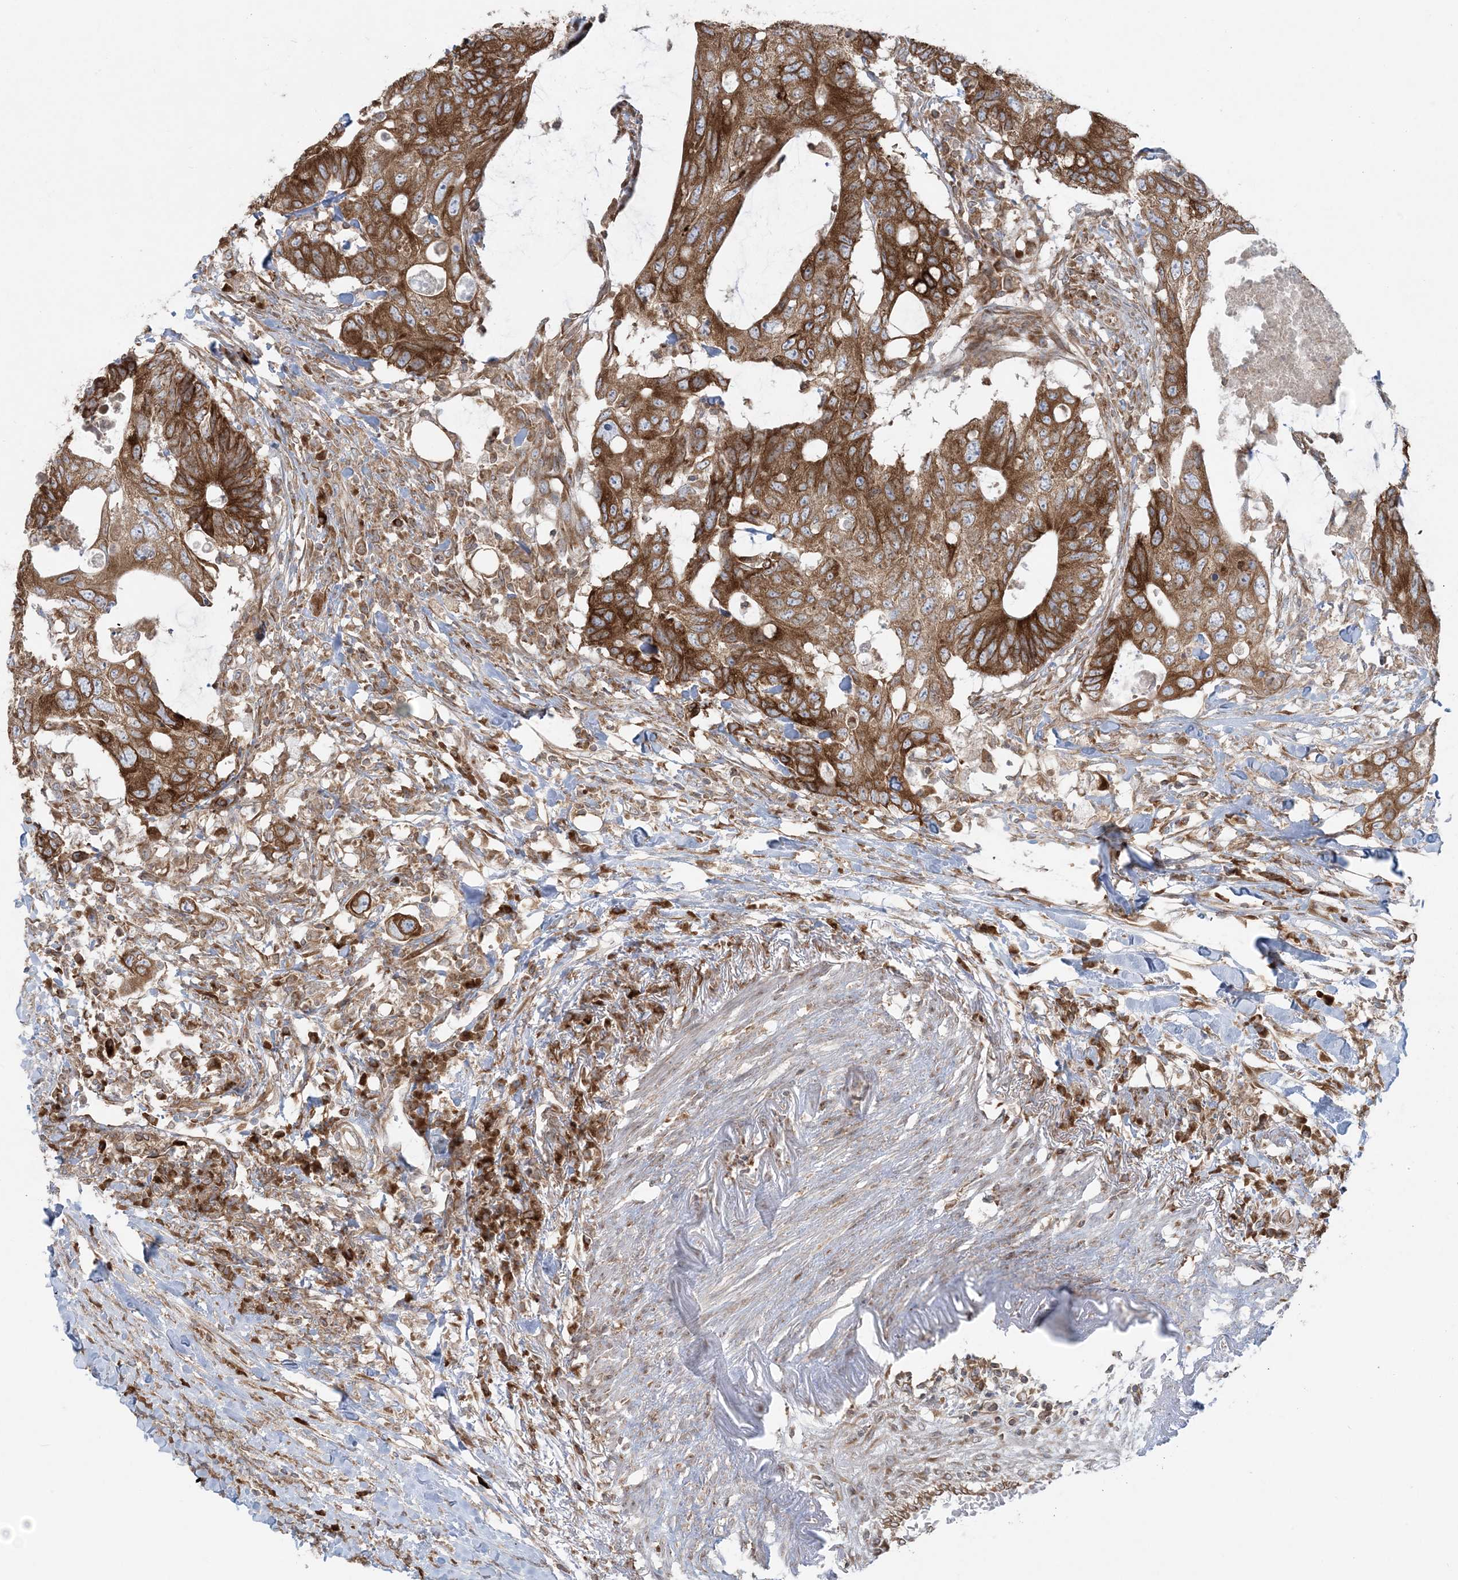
{"staining": {"intensity": "strong", "quantity": ">75%", "location": "cytoplasmic/membranous"}, "tissue": "colorectal cancer", "cell_type": "Tumor cells", "image_type": "cancer", "snomed": [{"axis": "morphology", "description": "Adenocarcinoma, NOS"}, {"axis": "topography", "description": "Colon"}], "caption": "Colorectal adenocarcinoma stained for a protein shows strong cytoplasmic/membranous positivity in tumor cells.", "gene": "UBXN4", "patient": {"sex": "male", "age": 71}}